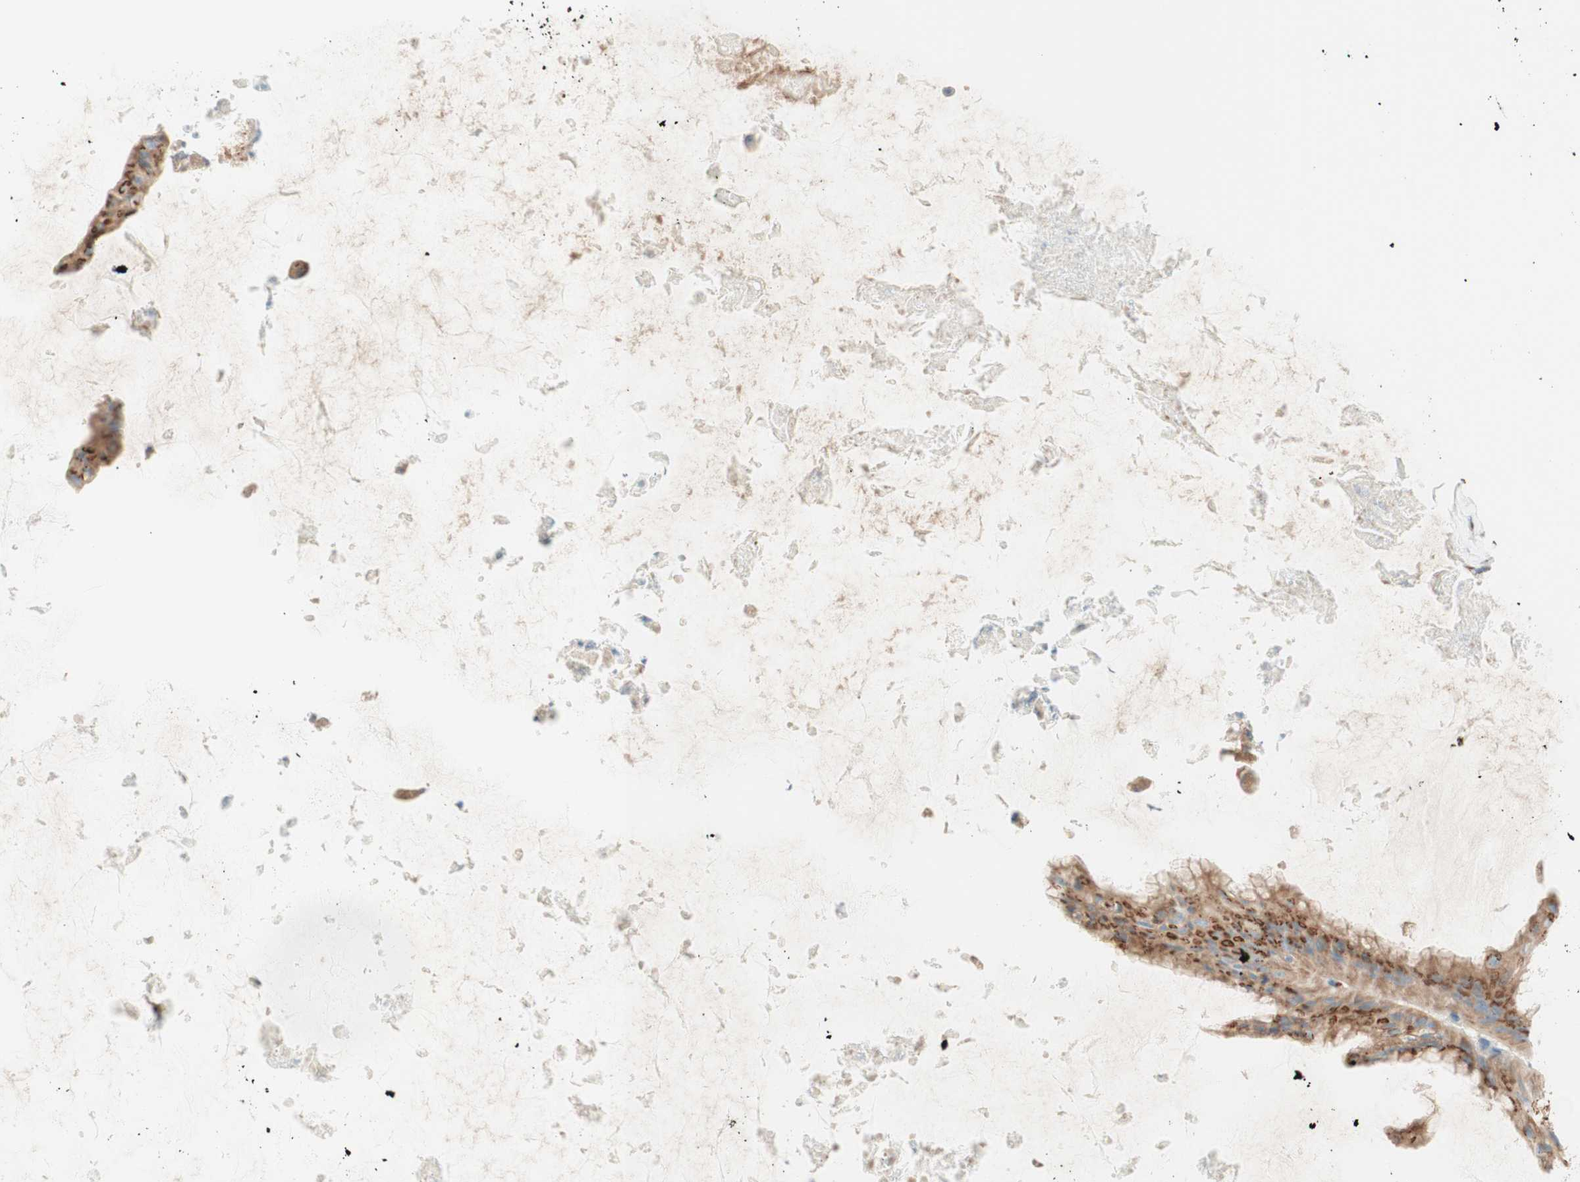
{"staining": {"intensity": "strong", "quantity": ">75%", "location": "cytoplasmic/membranous"}, "tissue": "ovarian cancer", "cell_type": "Tumor cells", "image_type": "cancer", "snomed": [{"axis": "morphology", "description": "Cystadenocarcinoma, mucinous, NOS"}, {"axis": "topography", "description": "Ovary"}], "caption": "Strong cytoplasmic/membranous expression for a protein is present in about >75% of tumor cells of ovarian cancer (mucinous cystadenocarcinoma) using IHC.", "gene": "GOLGB1", "patient": {"sex": "female", "age": 61}}